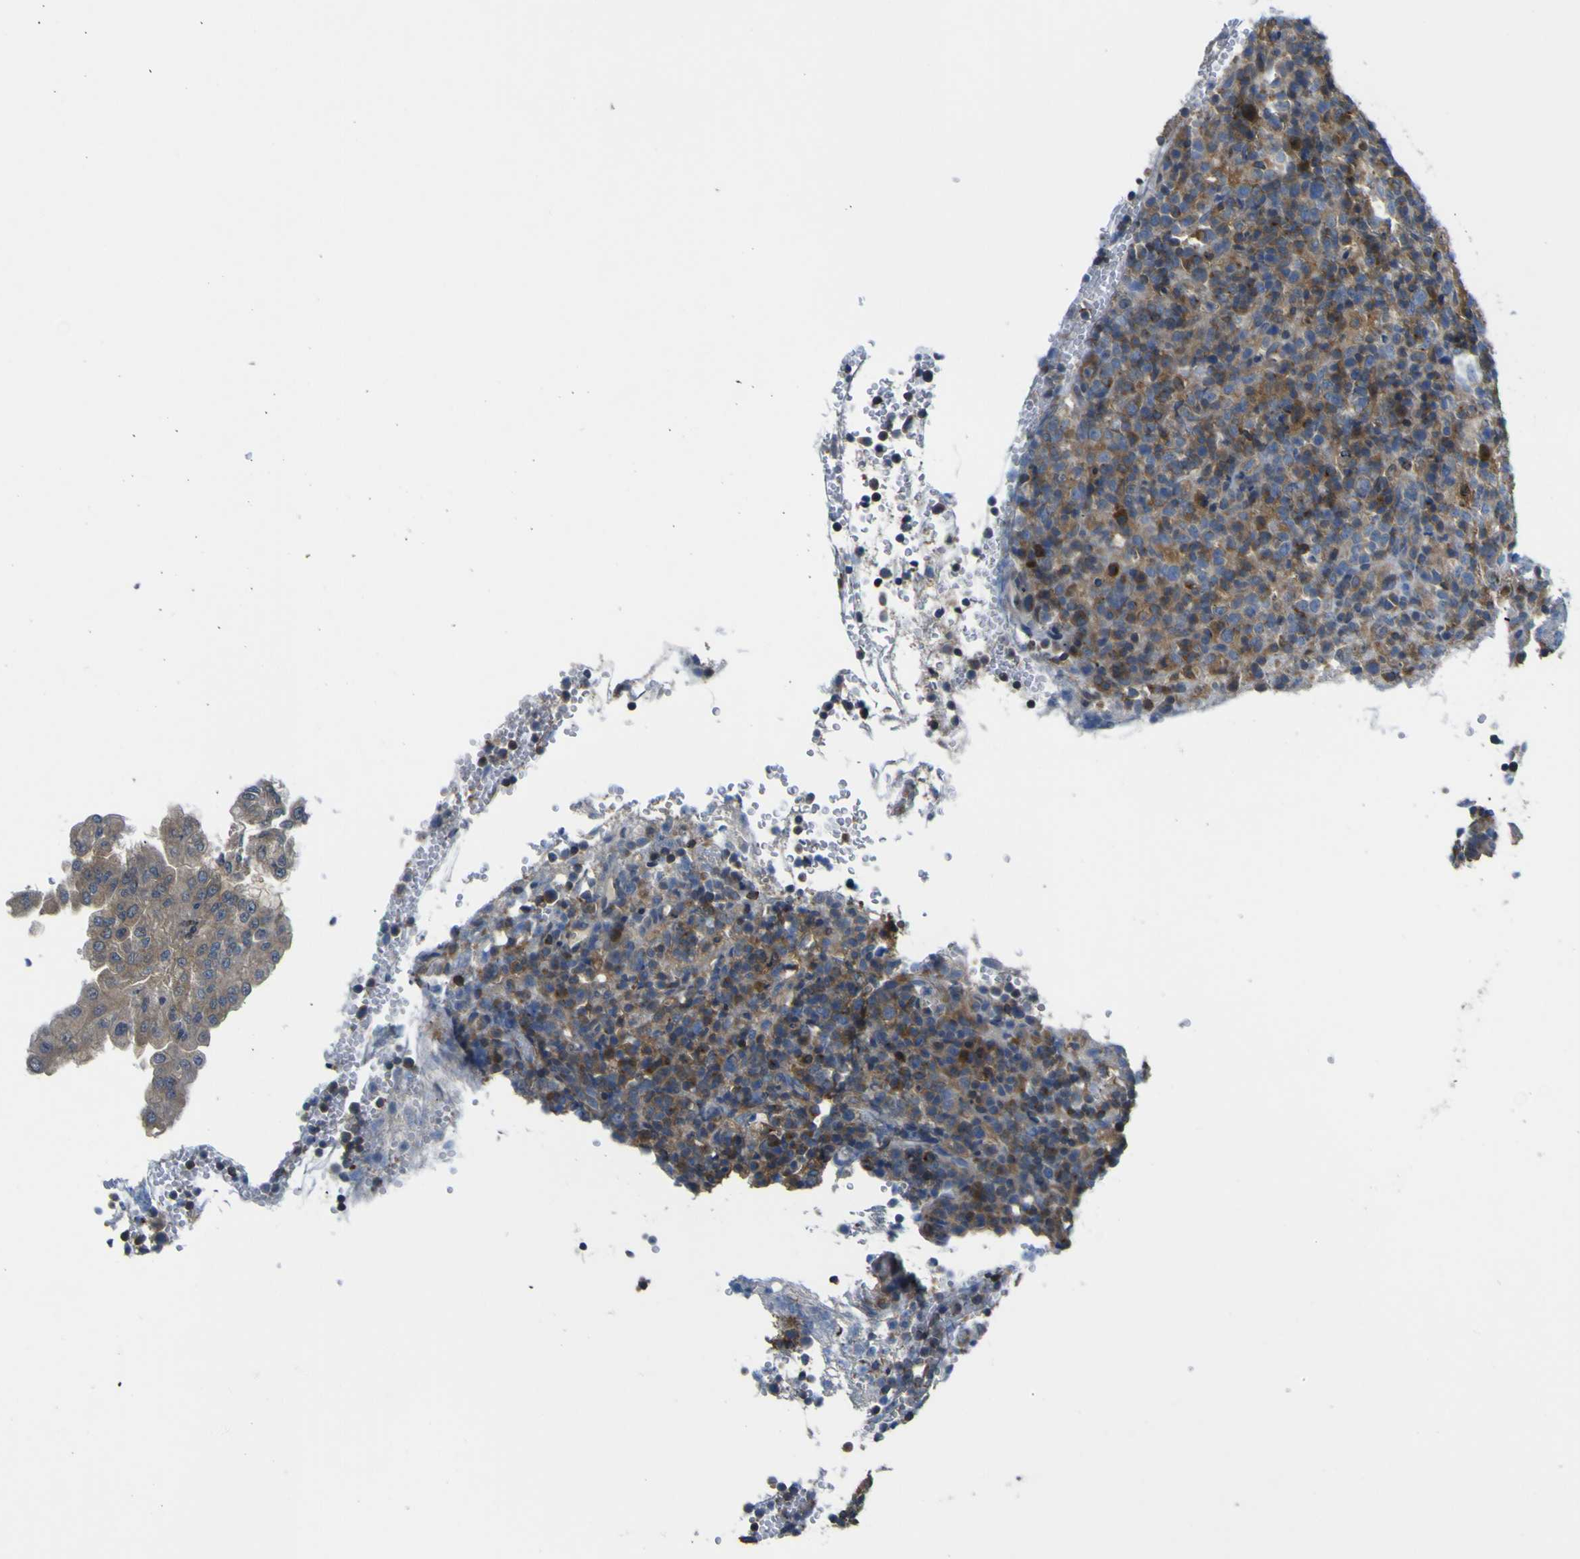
{"staining": {"intensity": "moderate", "quantity": ">75%", "location": "cytoplasmic/membranous"}, "tissue": "lymphoma", "cell_type": "Tumor cells", "image_type": "cancer", "snomed": [{"axis": "morphology", "description": "Malignant lymphoma, non-Hodgkin's type, High grade"}, {"axis": "topography", "description": "Lymph node"}], "caption": "Approximately >75% of tumor cells in lymphoma display moderate cytoplasmic/membranous protein expression as visualized by brown immunohistochemical staining.", "gene": "EML2", "patient": {"sex": "female", "age": 76}}